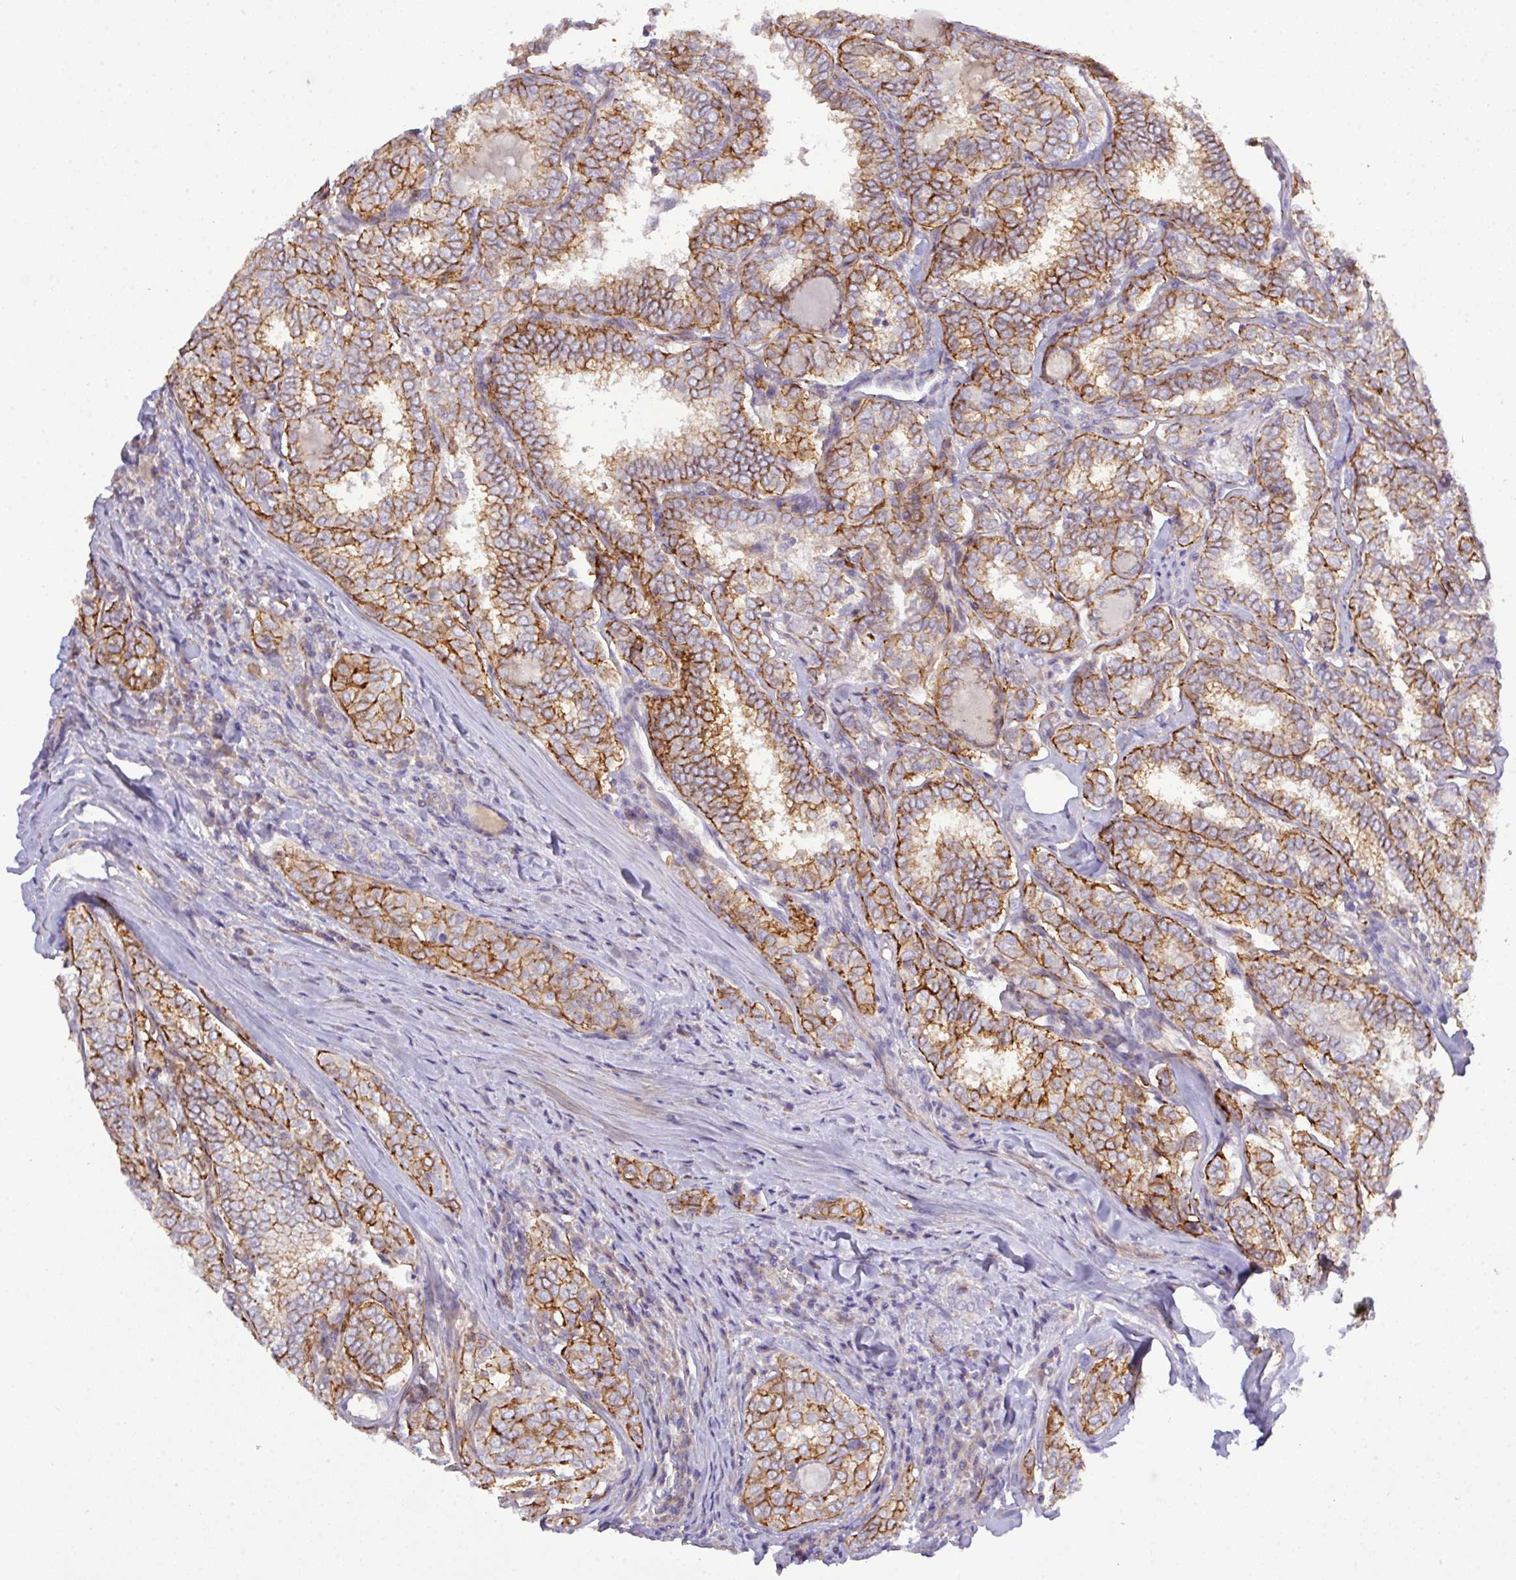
{"staining": {"intensity": "strong", "quantity": ">75%", "location": "cytoplasmic/membranous"}, "tissue": "thyroid cancer", "cell_type": "Tumor cells", "image_type": "cancer", "snomed": [{"axis": "morphology", "description": "Papillary adenocarcinoma, NOS"}, {"axis": "topography", "description": "Thyroid gland"}], "caption": "There is high levels of strong cytoplasmic/membranous staining in tumor cells of thyroid papillary adenocarcinoma, as demonstrated by immunohistochemical staining (brown color).", "gene": "PARD6A", "patient": {"sex": "female", "age": 30}}